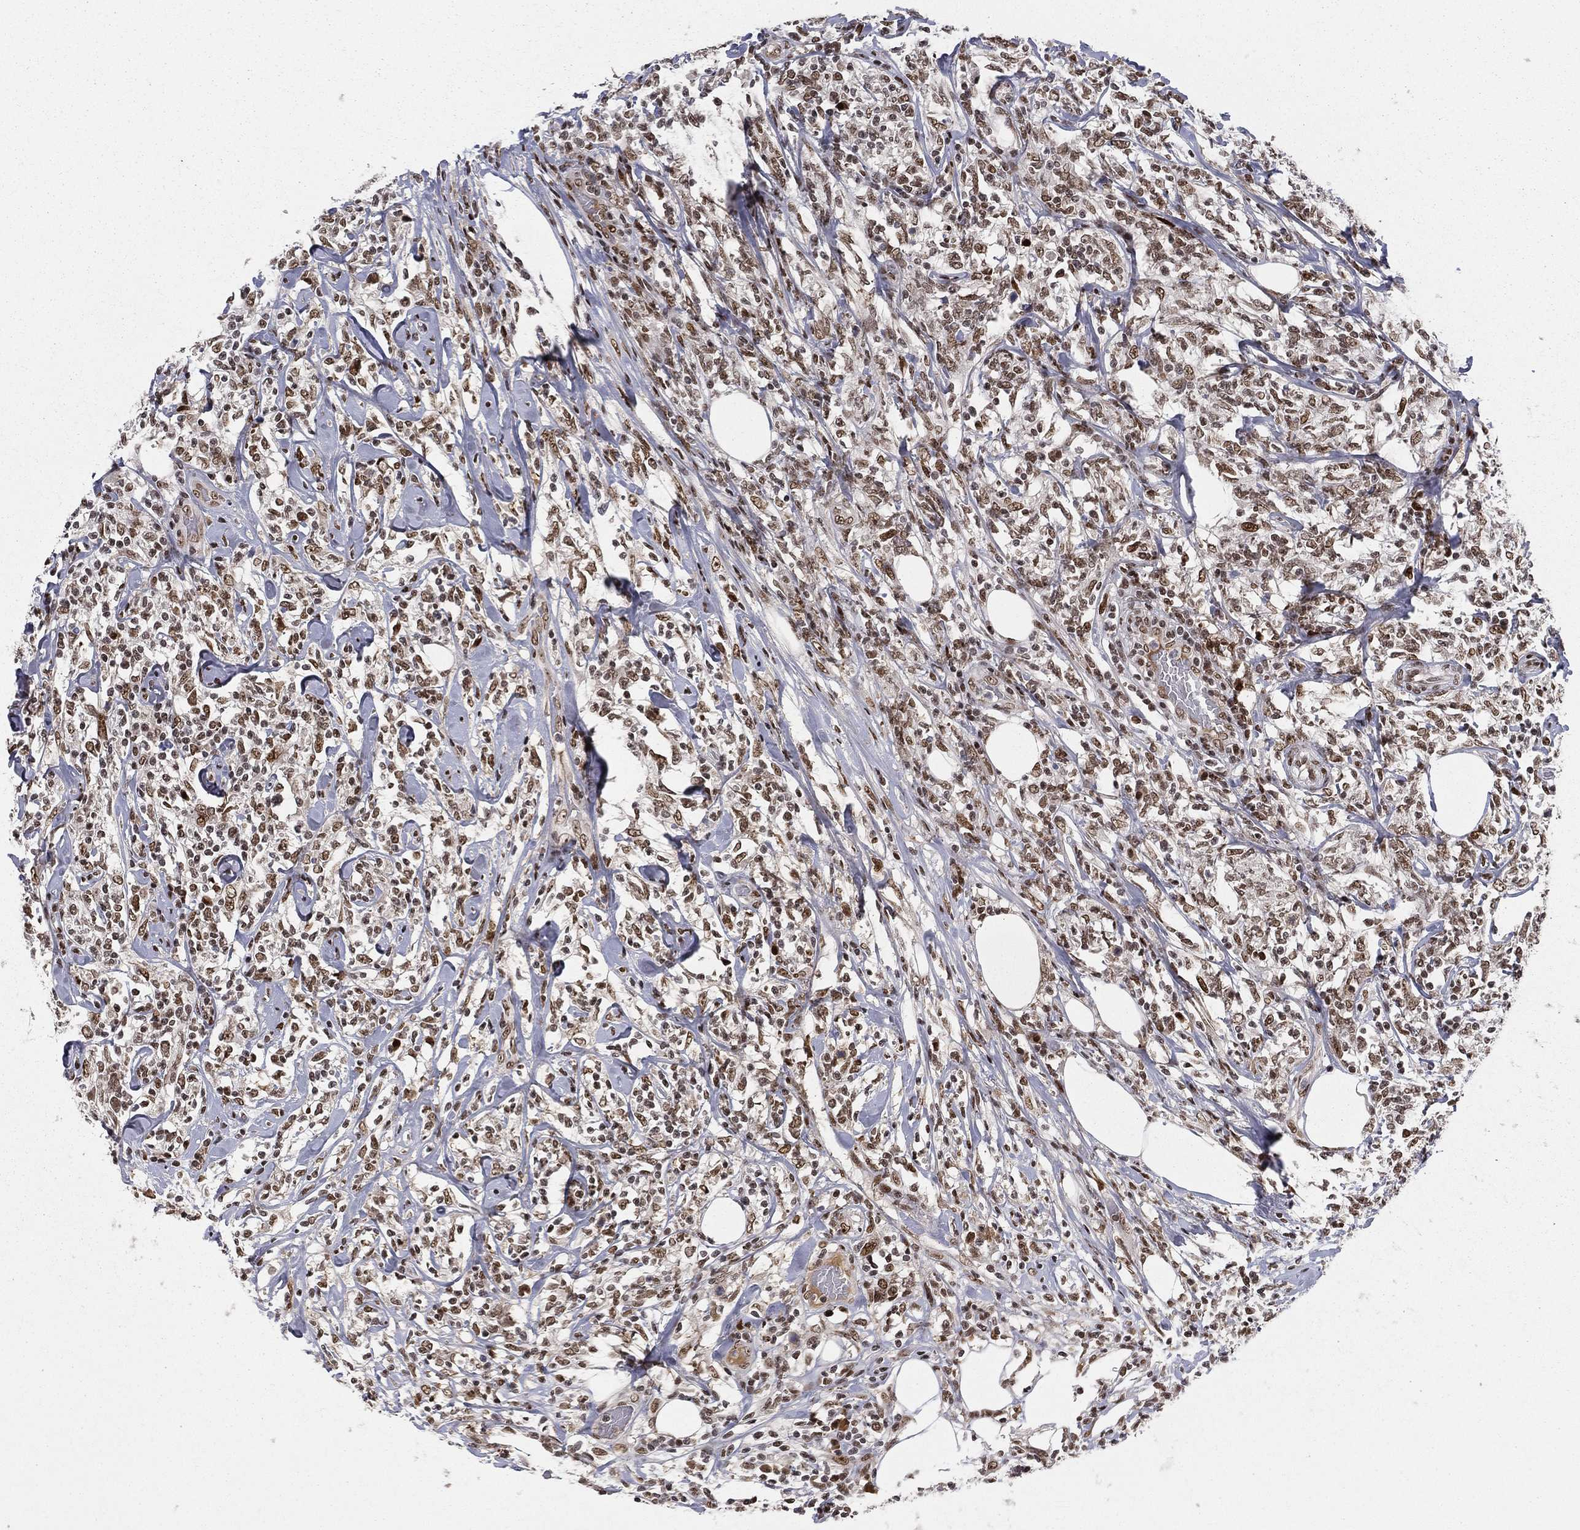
{"staining": {"intensity": "moderate", "quantity": ">75%", "location": "nuclear"}, "tissue": "lymphoma", "cell_type": "Tumor cells", "image_type": "cancer", "snomed": [{"axis": "morphology", "description": "Malignant lymphoma, non-Hodgkin's type, High grade"}, {"axis": "topography", "description": "Lymph node"}], "caption": "A brown stain highlights moderate nuclear staining of a protein in high-grade malignant lymphoma, non-Hodgkin's type tumor cells. (DAB IHC with brightfield microscopy, high magnification).", "gene": "RTF1", "patient": {"sex": "female", "age": 84}}